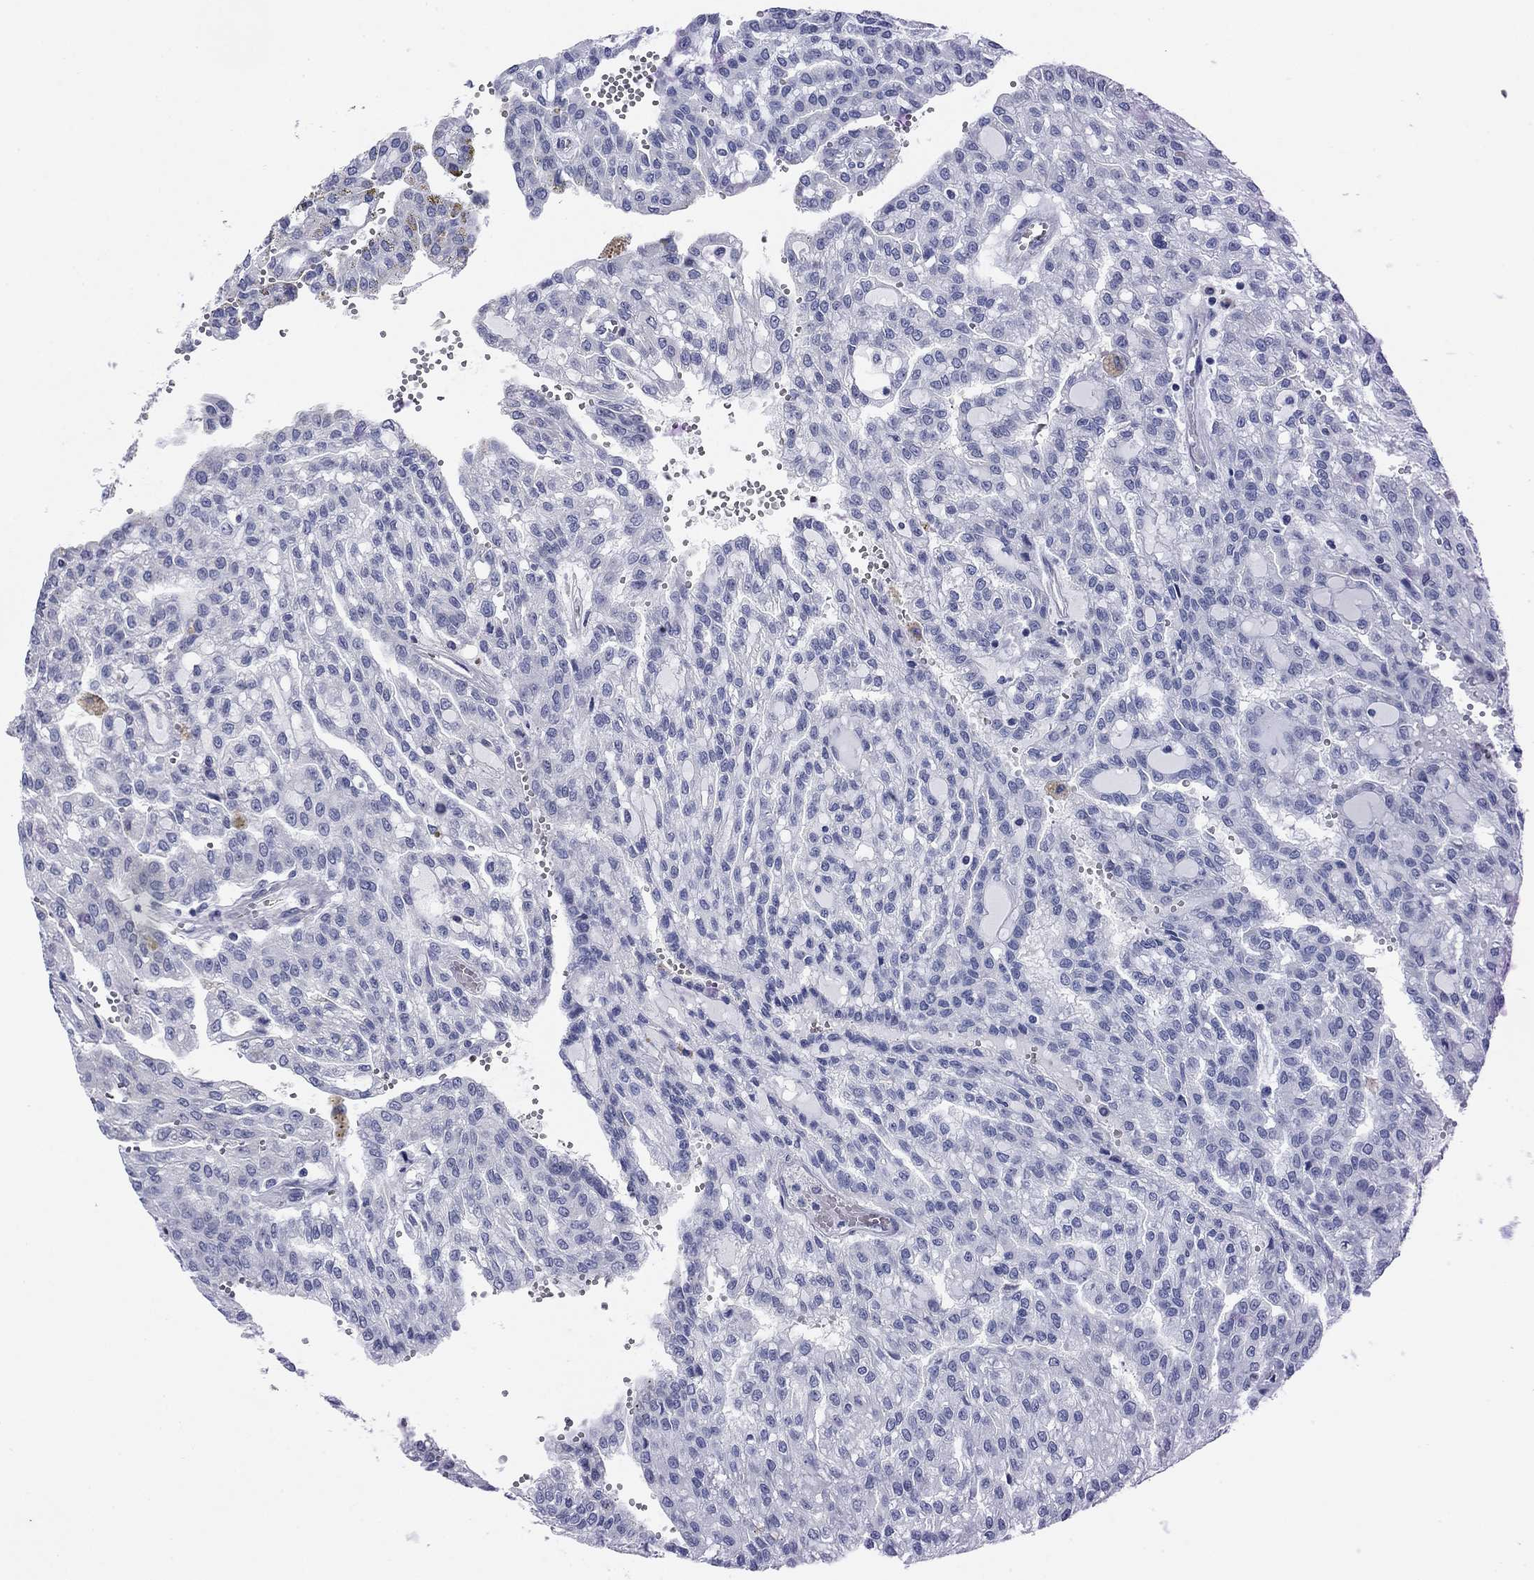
{"staining": {"intensity": "negative", "quantity": "none", "location": "none"}, "tissue": "renal cancer", "cell_type": "Tumor cells", "image_type": "cancer", "snomed": [{"axis": "morphology", "description": "Adenocarcinoma, NOS"}, {"axis": "topography", "description": "Kidney"}], "caption": "IHC of renal adenocarcinoma reveals no staining in tumor cells.", "gene": "PRPH", "patient": {"sex": "male", "age": 63}}